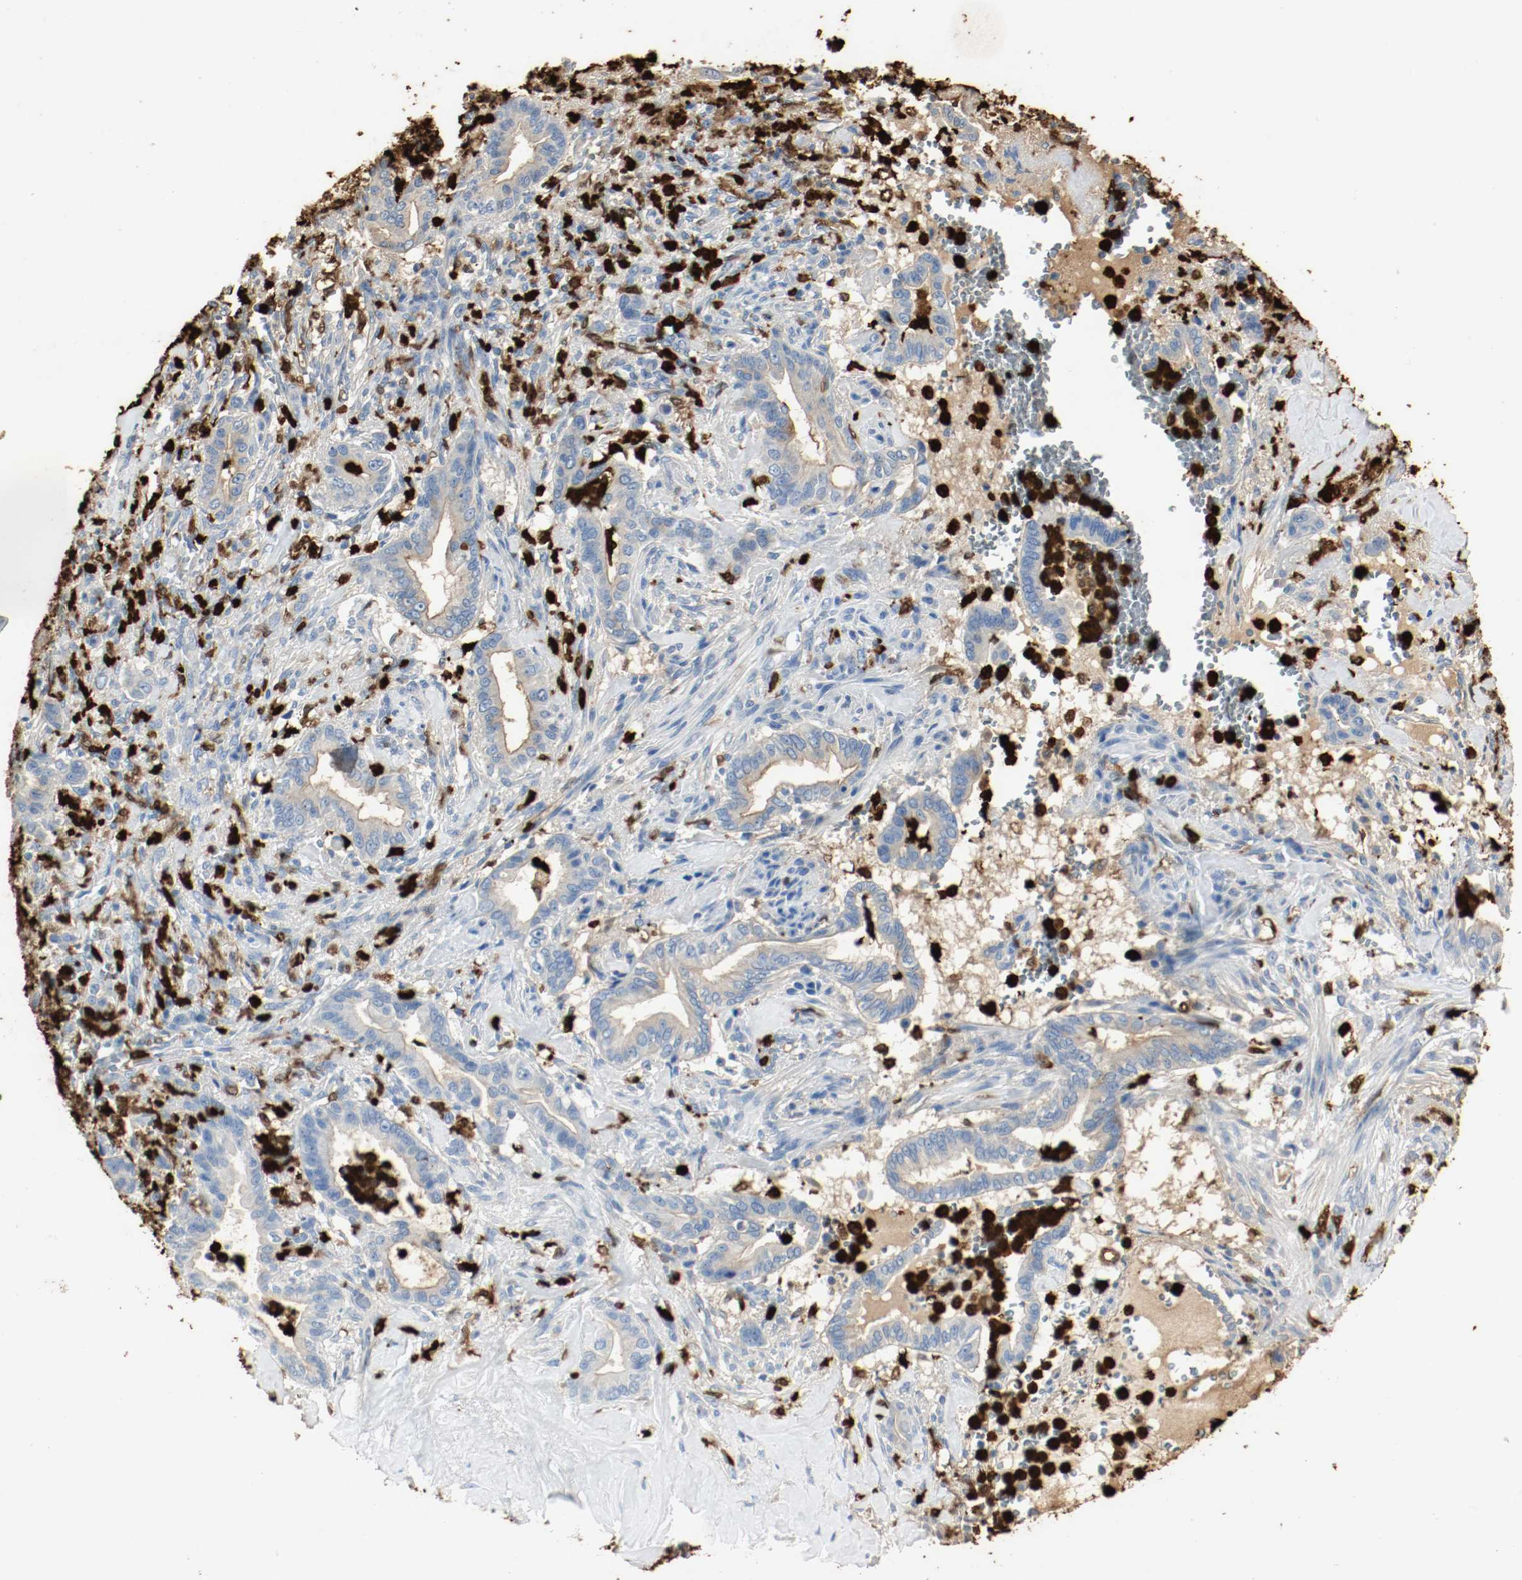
{"staining": {"intensity": "weak", "quantity": "<25%", "location": "cytoplasmic/membranous"}, "tissue": "liver cancer", "cell_type": "Tumor cells", "image_type": "cancer", "snomed": [{"axis": "morphology", "description": "Cholangiocarcinoma"}, {"axis": "topography", "description": "Liver"}], "caption": "High magnification brightfield microscopy of liver cancer (cholangiocarcinoma) stained with DAB (3,3'-diaminobenzidine) (brown) and counterstained with hematoxylin (blue): tumor cells show no significant expression.", "gene": "S100A9", "patient": {"sex": "female", "age": 67}}